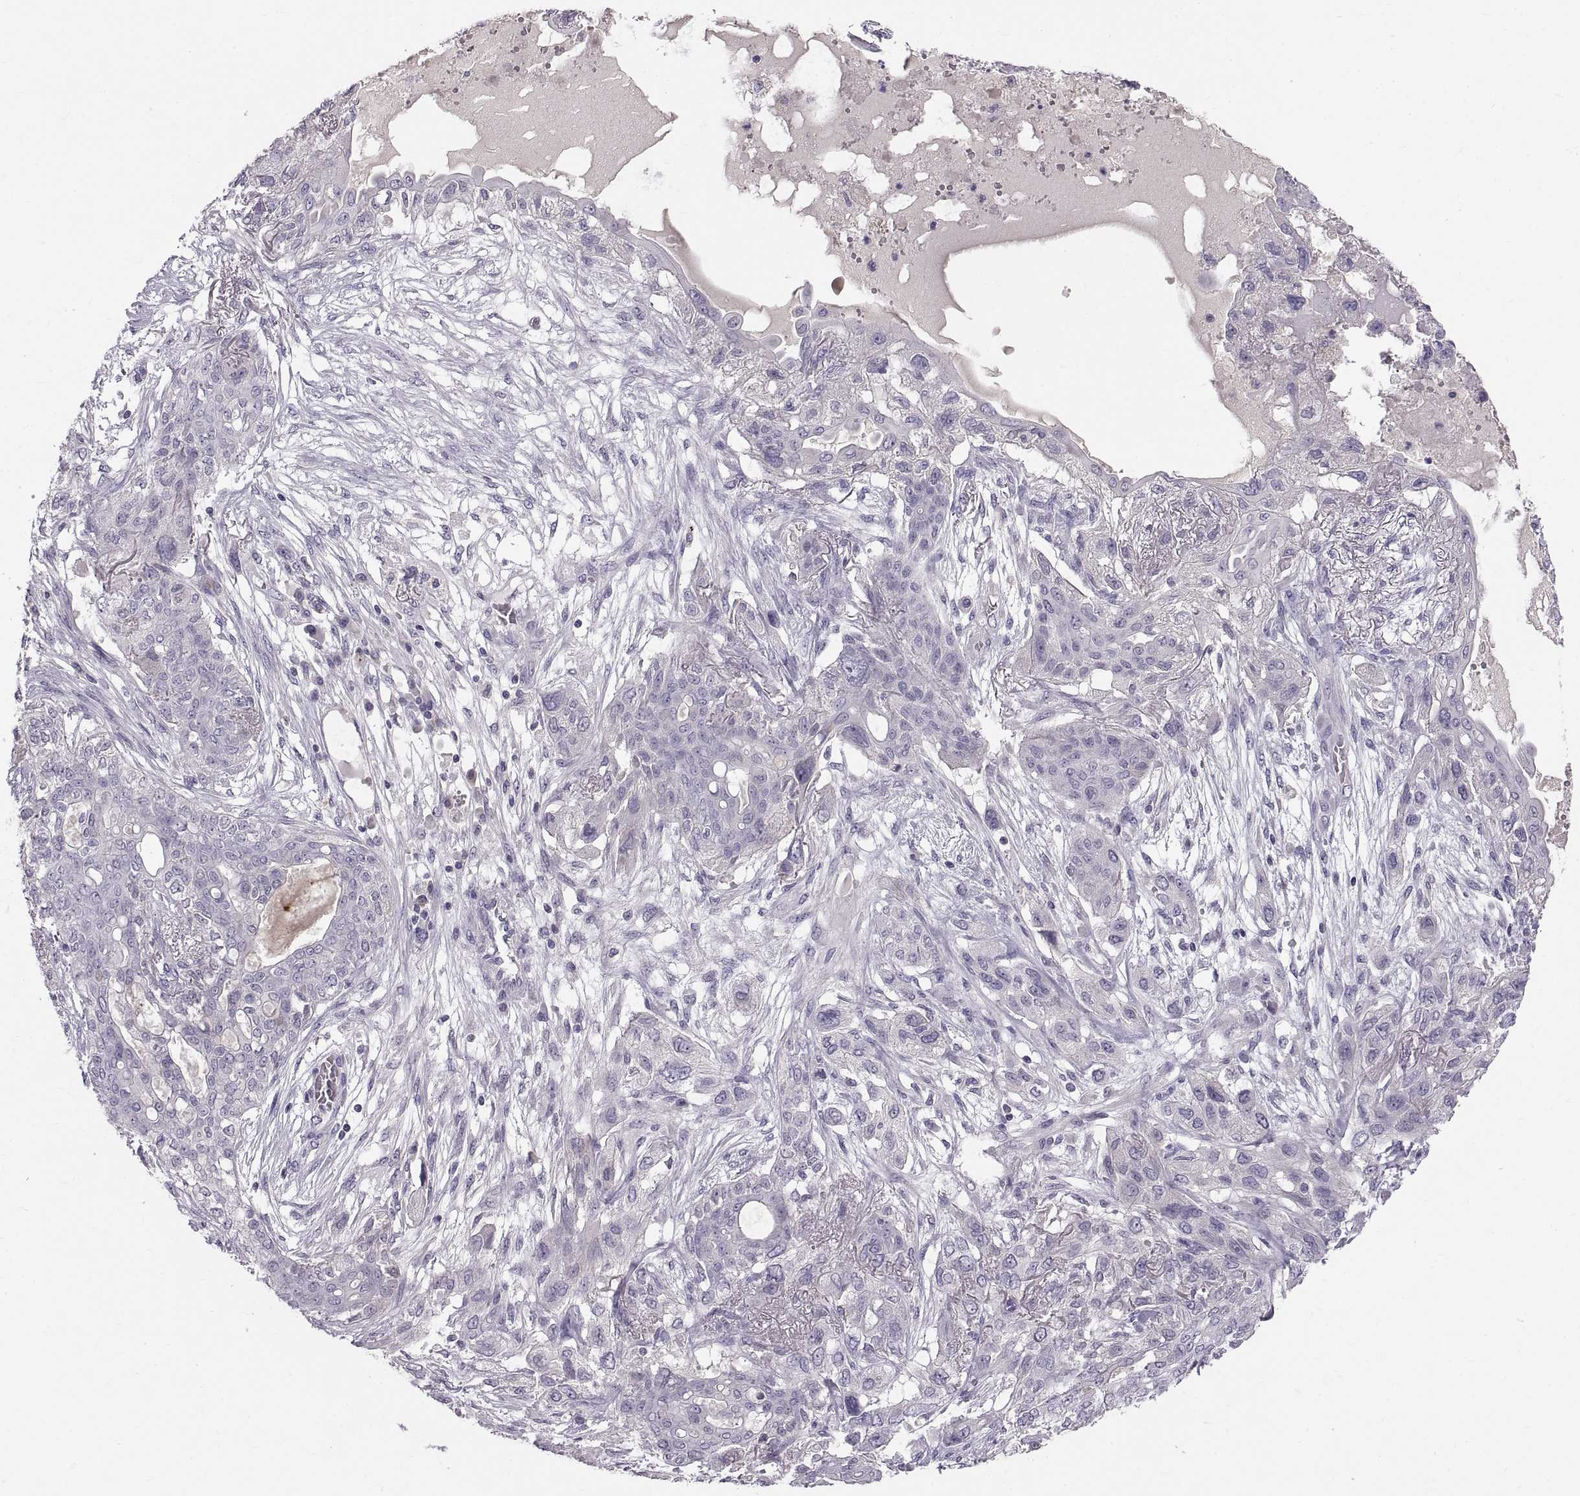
{"staining": {"intensity": "negative", "quantity": "none", "location": "none"}, "tissue": "lung cancer", "cell_type": "Tumor cells", "image_type": "cancer", "snomed": [{"axis": "morphology", "description": "Squamous cell carcinoma, NOS"}, {"axis": "topography", "description": "Lung"}], "caption": "There is no significant expression in tumor cells of lung cancer (squamous cell carcinoma).", "gene": "WFDC8", "patient": {"sex": "female", "age": 70}}